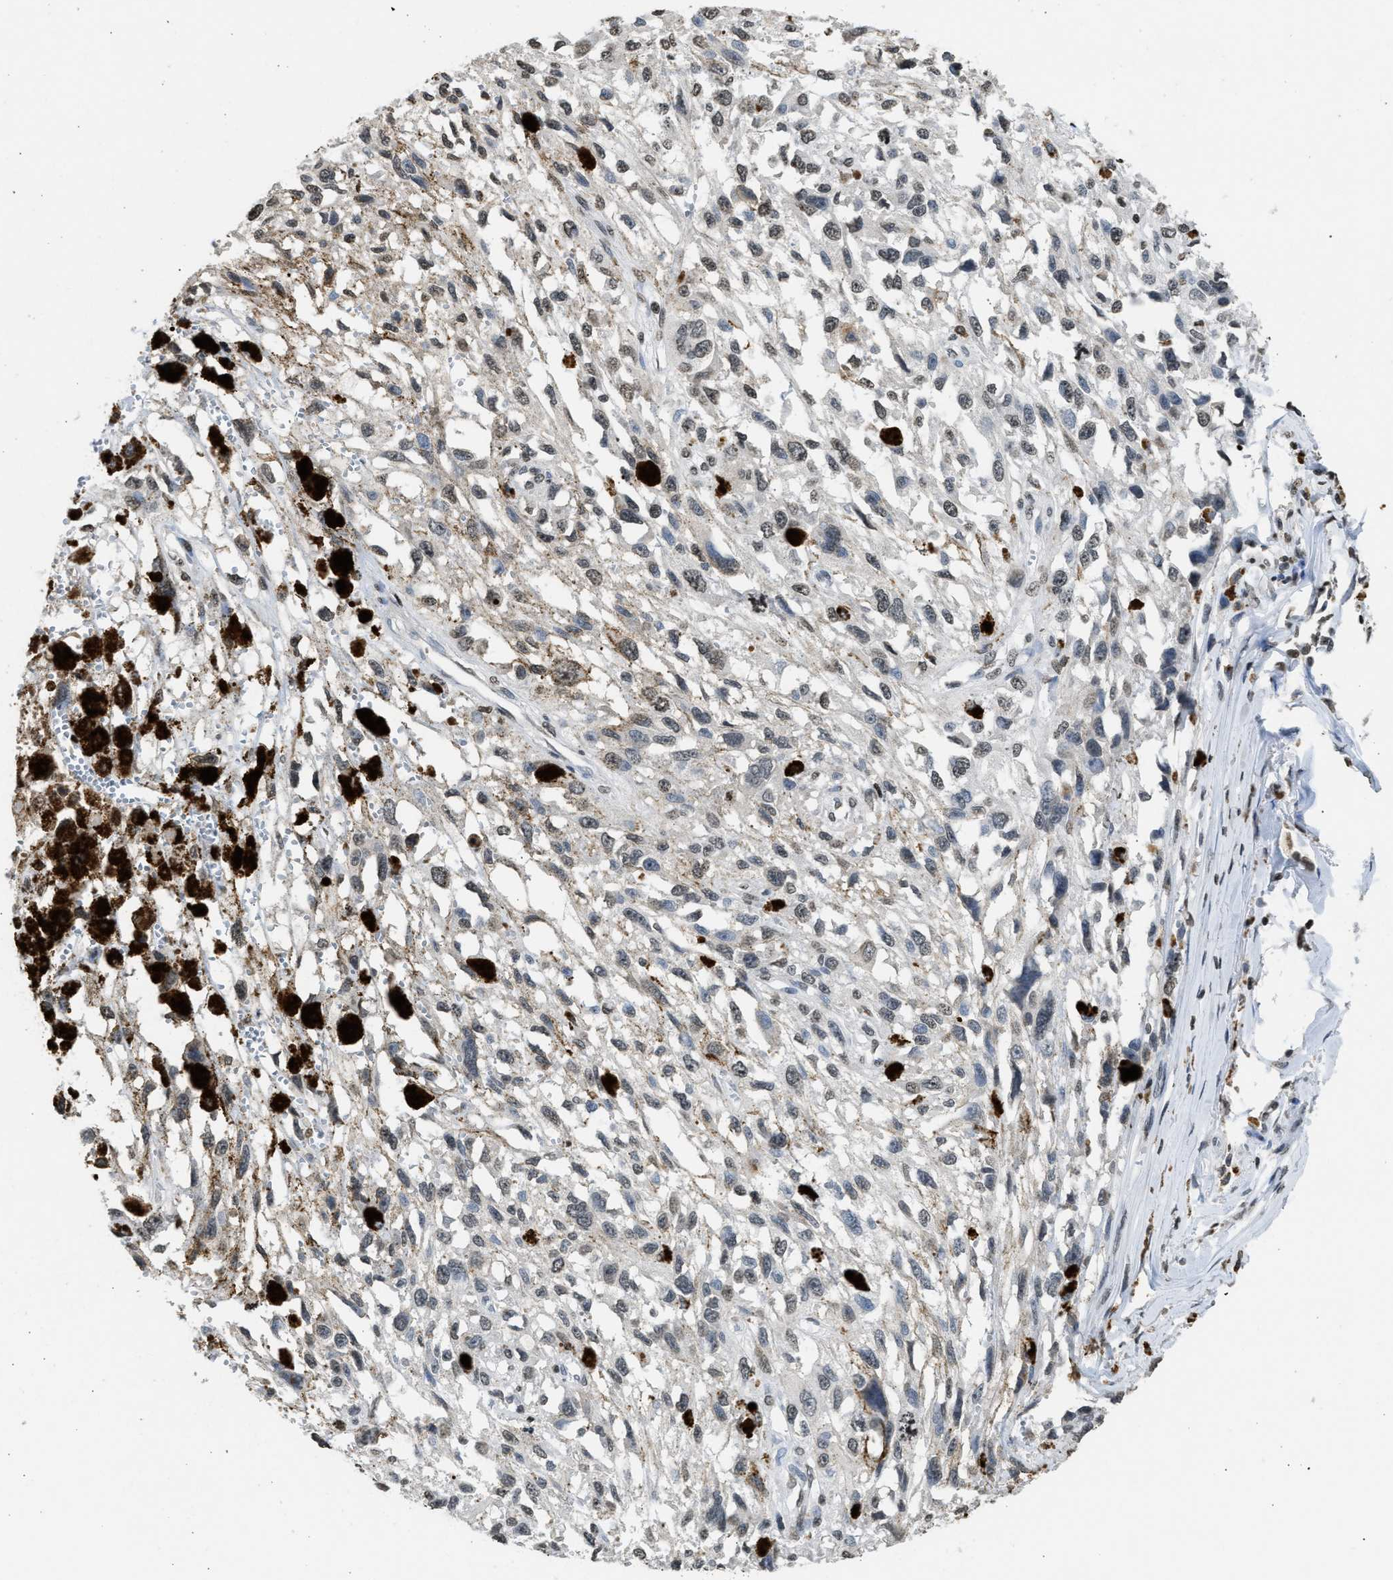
{"staining": {"intensity": "weak", "quantity": "25%-75%", "location": "nuclear"}, "tissue": "melanoma", "cell_type": "Tumor cells", "image_type": "cancer", "snomed": [{"axis": "morphology", "description": "Malignant melanoma, Metastatic site"}, {"axis": "topography", "description": "Lymph node"}], "caption": "Melanoma was stained to show a protein in brown. There is low levels of weak nuclear staining in about 25%-75% of tumor cells. (IHC, brightfield microscopy, high magnification).", "gene": "RRAGC", "patient": {"sex": "male", "age": 59}}